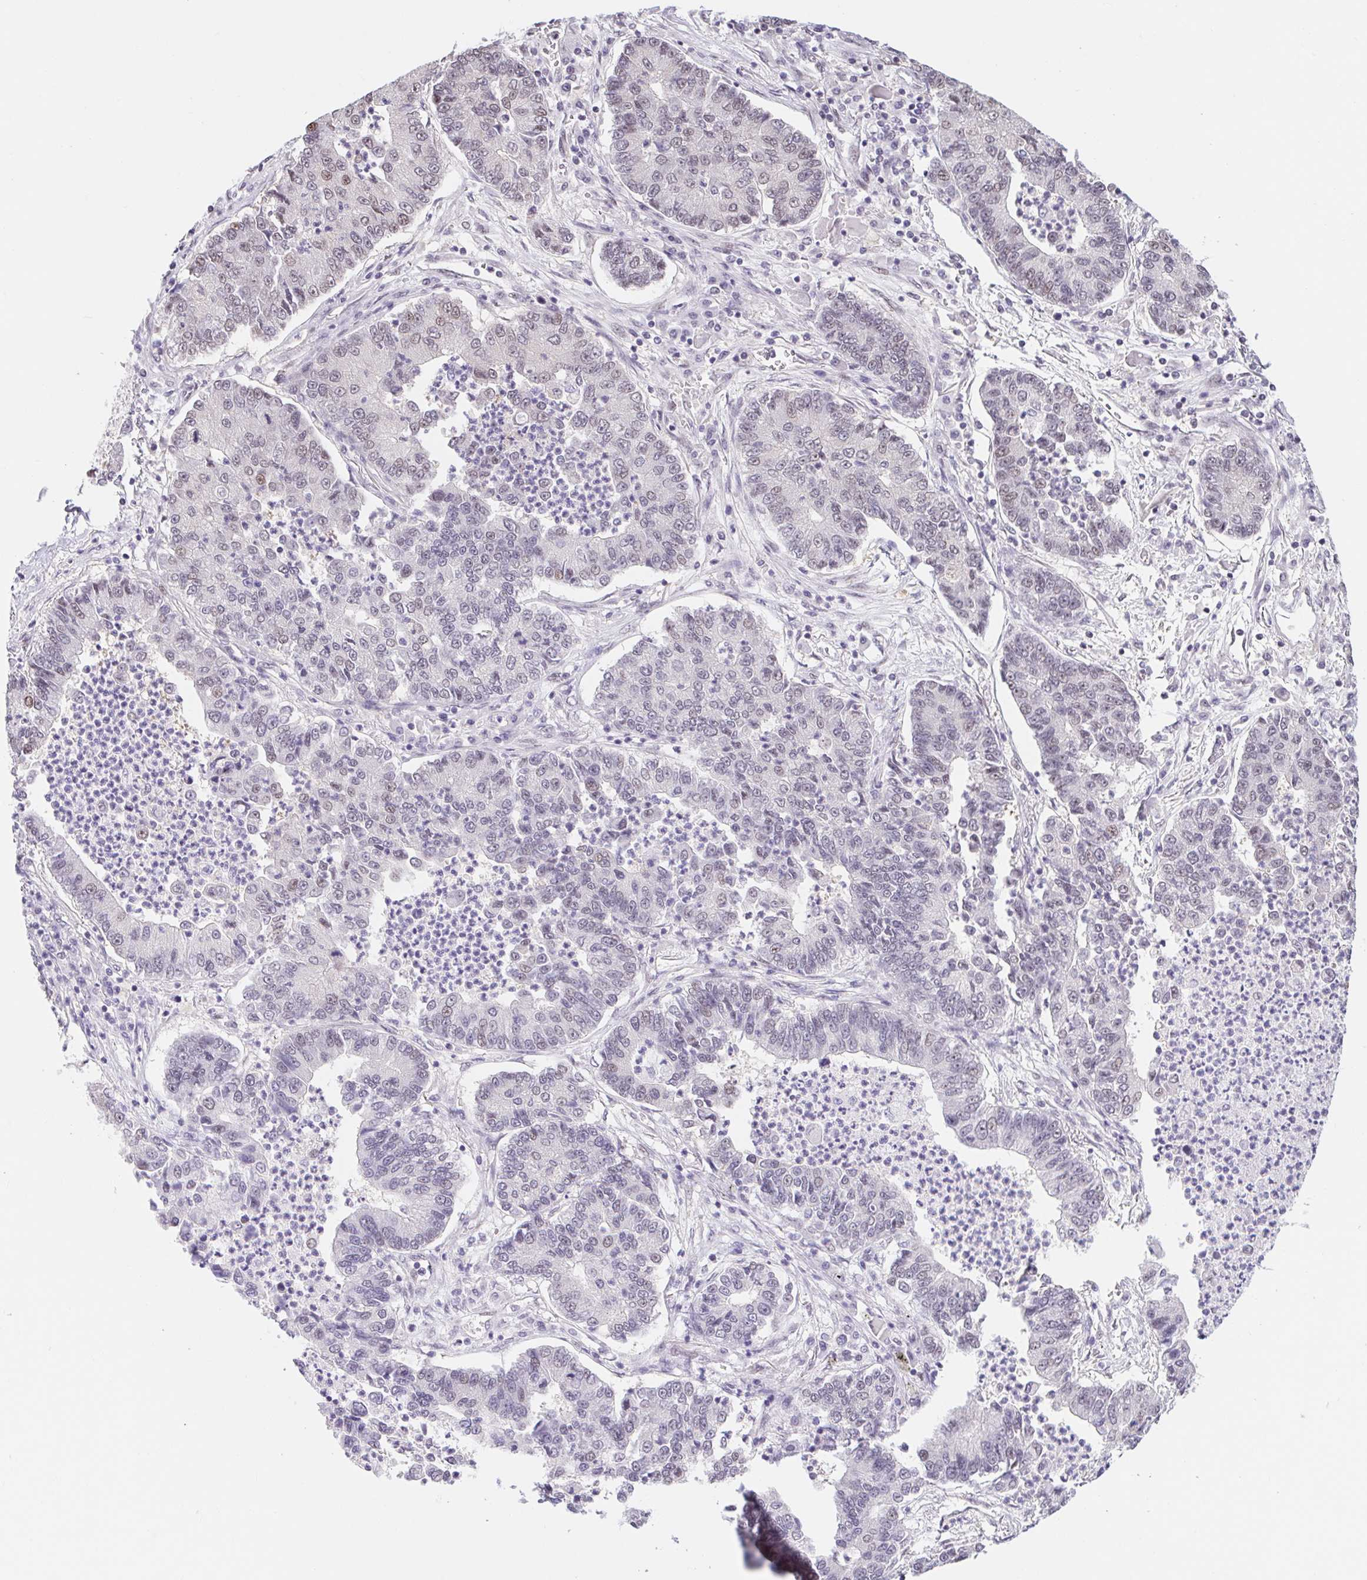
{"staining": {"intensity": "weak", "quantity": "<25%", "location": "nuclear"}, "tissue": "lung cancer", "cell_type": "Tumor cells", "image_type": "cancer", "snomed": [{"axis": "morphology", "description": "Adenocarcinoma, NOS"}, {"axis": "topography", "description": "Lung"}], "caption": "IHC histopathology image of lung adenocarcinoma stained for a protein (brown), which shows no expression in tumor cells. (Brightfield microscopy of DAB immunohistochemistry (IHC) at high magnification).", "gene": "CAND1", "patient": {"sex": "female", "age": 57}}